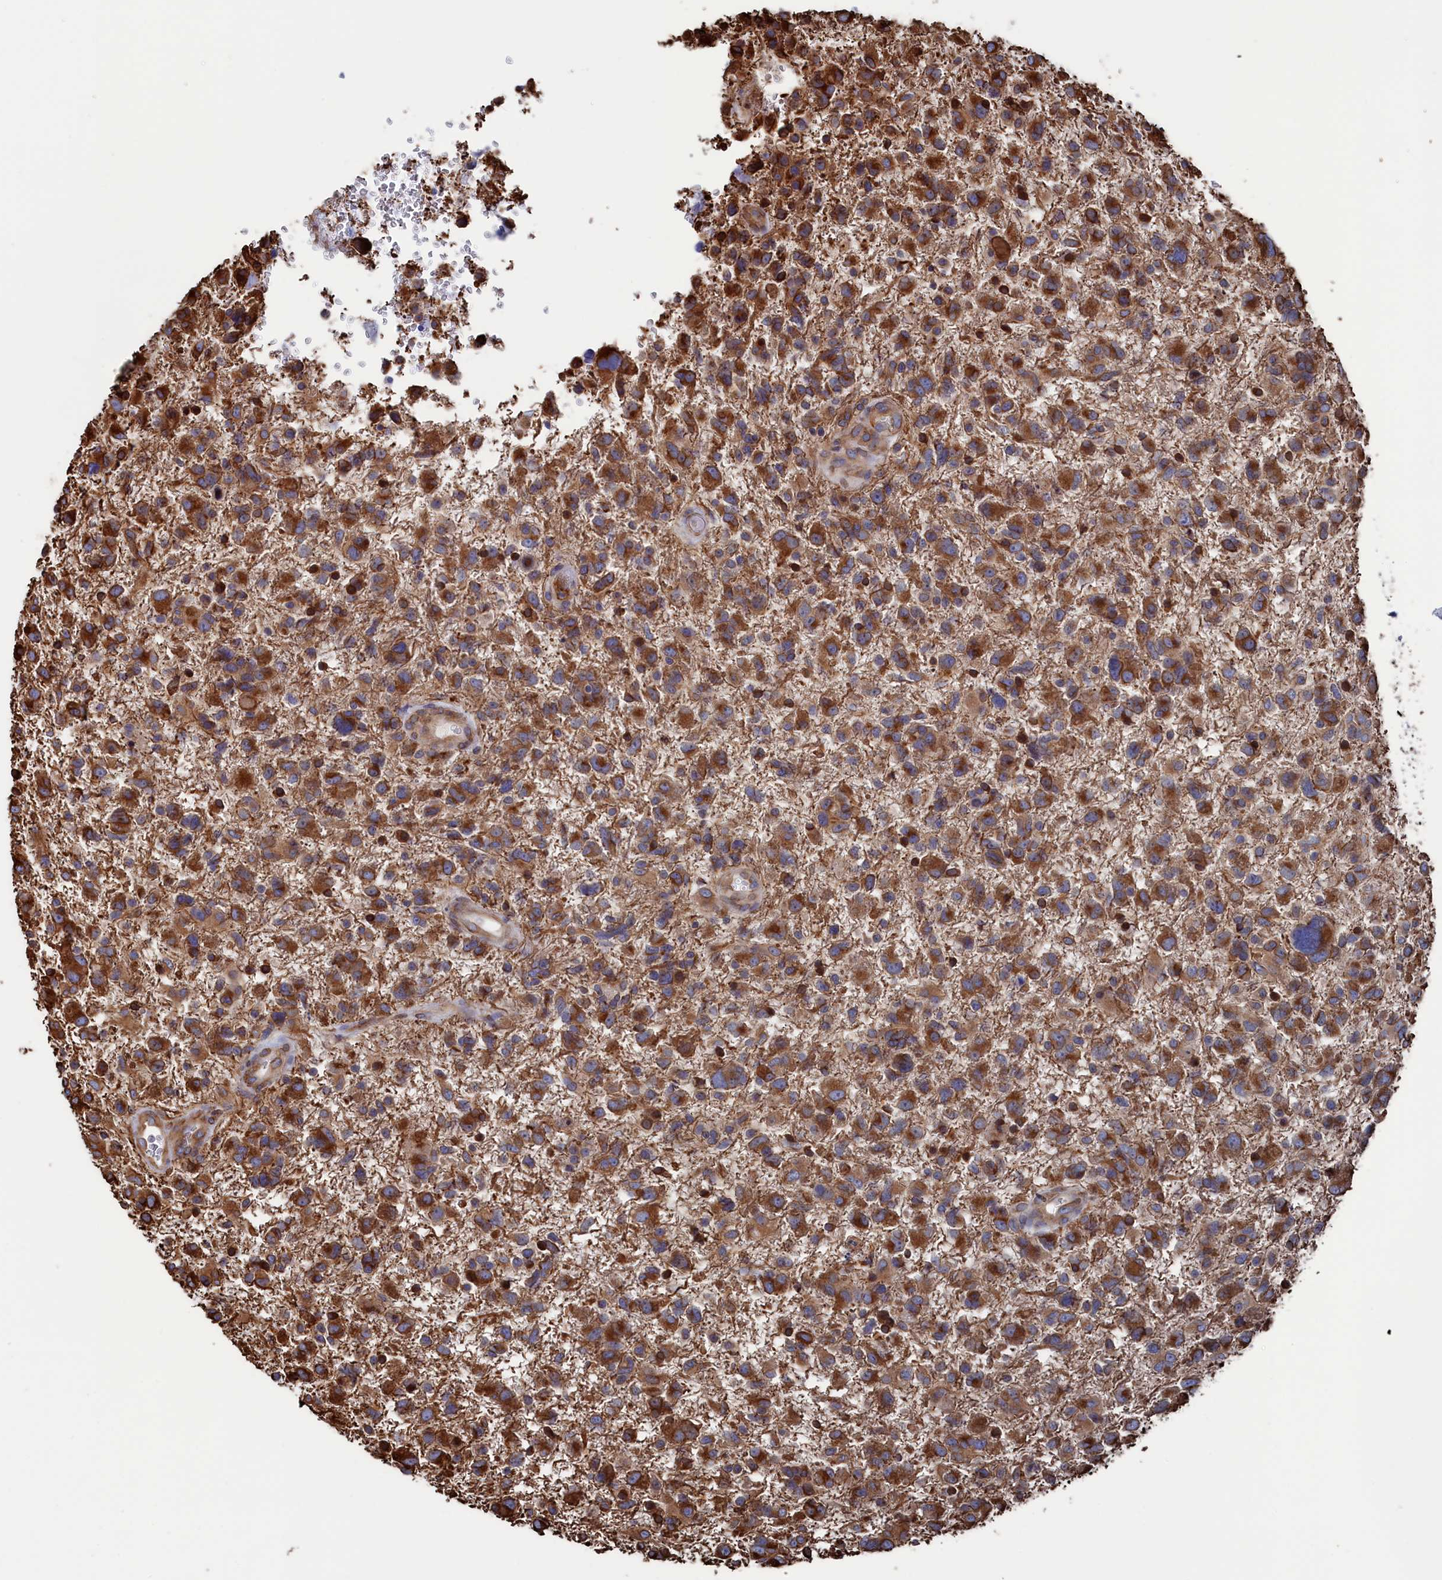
{"staining": {"intensity": "strong", "quantity": ">75%", "location": "cytoplasmic/membranous"}, "tissue": "glioma", "cell_type": "Tumor cells", "image_type": "cancer", "snomed": [{"axis": "morphology", "description": "Glioma, malignant, High grade"}, {"axis": "topography", "description": "Brain"}], "caption": "Tumor cells display high levels of strong cytoplasmic/membranous expression in about >75% of cells in glioma.", "gene": "NUTF2", "patient": {"sex": "male", "age": 61}}